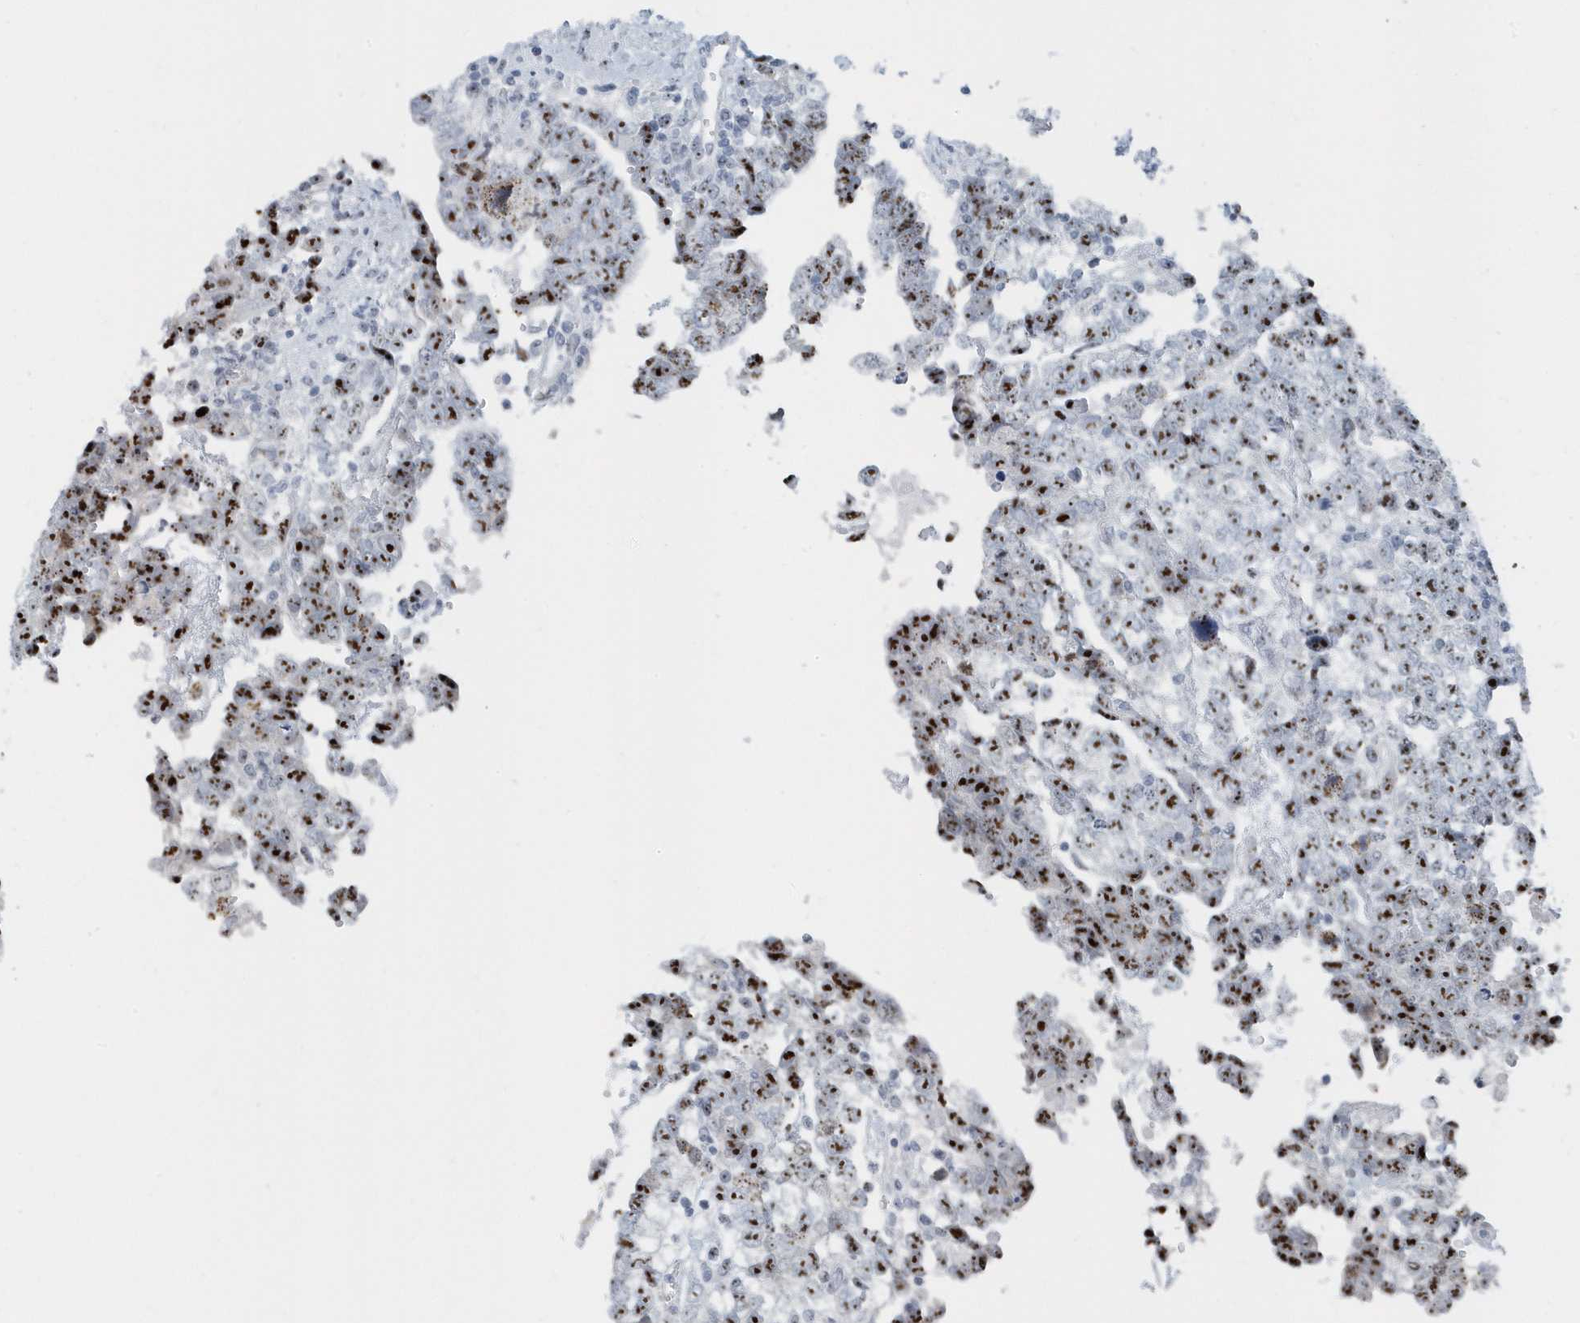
{"staining": {"intensity": "moderate", "quantity": ">75%", "location": "nuclear"}, "tissue": "testis cancer", "cell_type": "Tumor cells", "image_type": "cancer", "snomed": [{"axis": "morphology", "description": "Carcinoma, Embryonal, NOS"}, {"axis": "topography", "description": "Testis"}], "caption": "Human embryonal carcinoma (testis) stained with a brown dye exhibits moderate nuclear positive expression in approximately >75% of tumor cells.", "gene": "RPF2", "patient": {"sex": "male", "age": 37}}